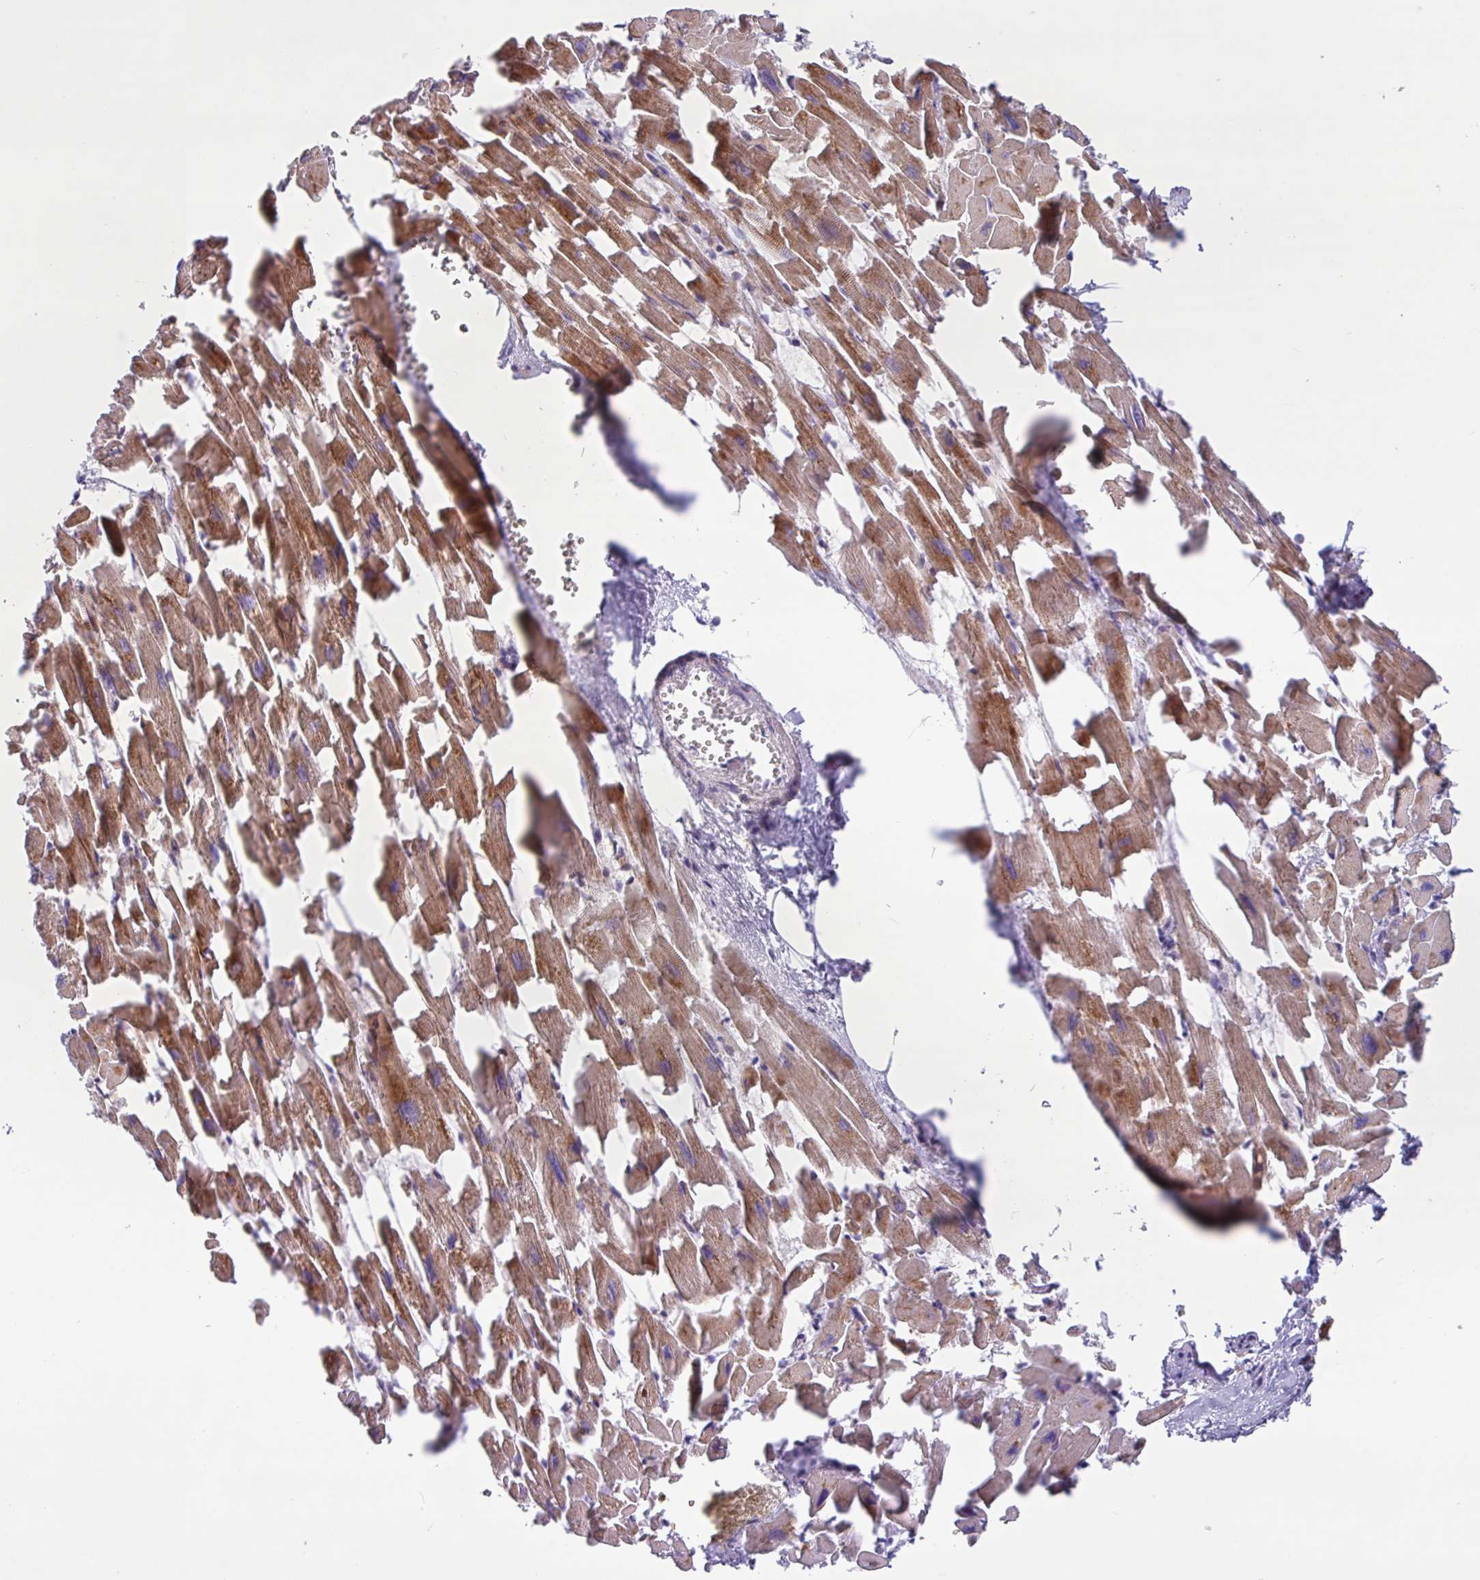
{"staining": {"intensity": "strong", "quantity": ">75%", "location": "cytoplasmic/membranous"}, "tissue": "heart muscle", "cell_type": "Cardiomyocytes", "image_type": "normal", "snomed": [{"axis": "morphology", "description": "Normal tissue, NOS"}, {"axis": "topography", "description": "Heart"}], "caption": "High-magnification brightfield microscopy of unremarkable heart muscle stained with DAB (3,3'-diaminobenzidine) (brown) and counterstained with hematoxylin (blue). cardiomyocytes exhibit strong cytoplasmic/membranous positivity is identified in about>75% of cells.", "gene": "BRD3", "patient": {"sex": "female", "age": 64}}